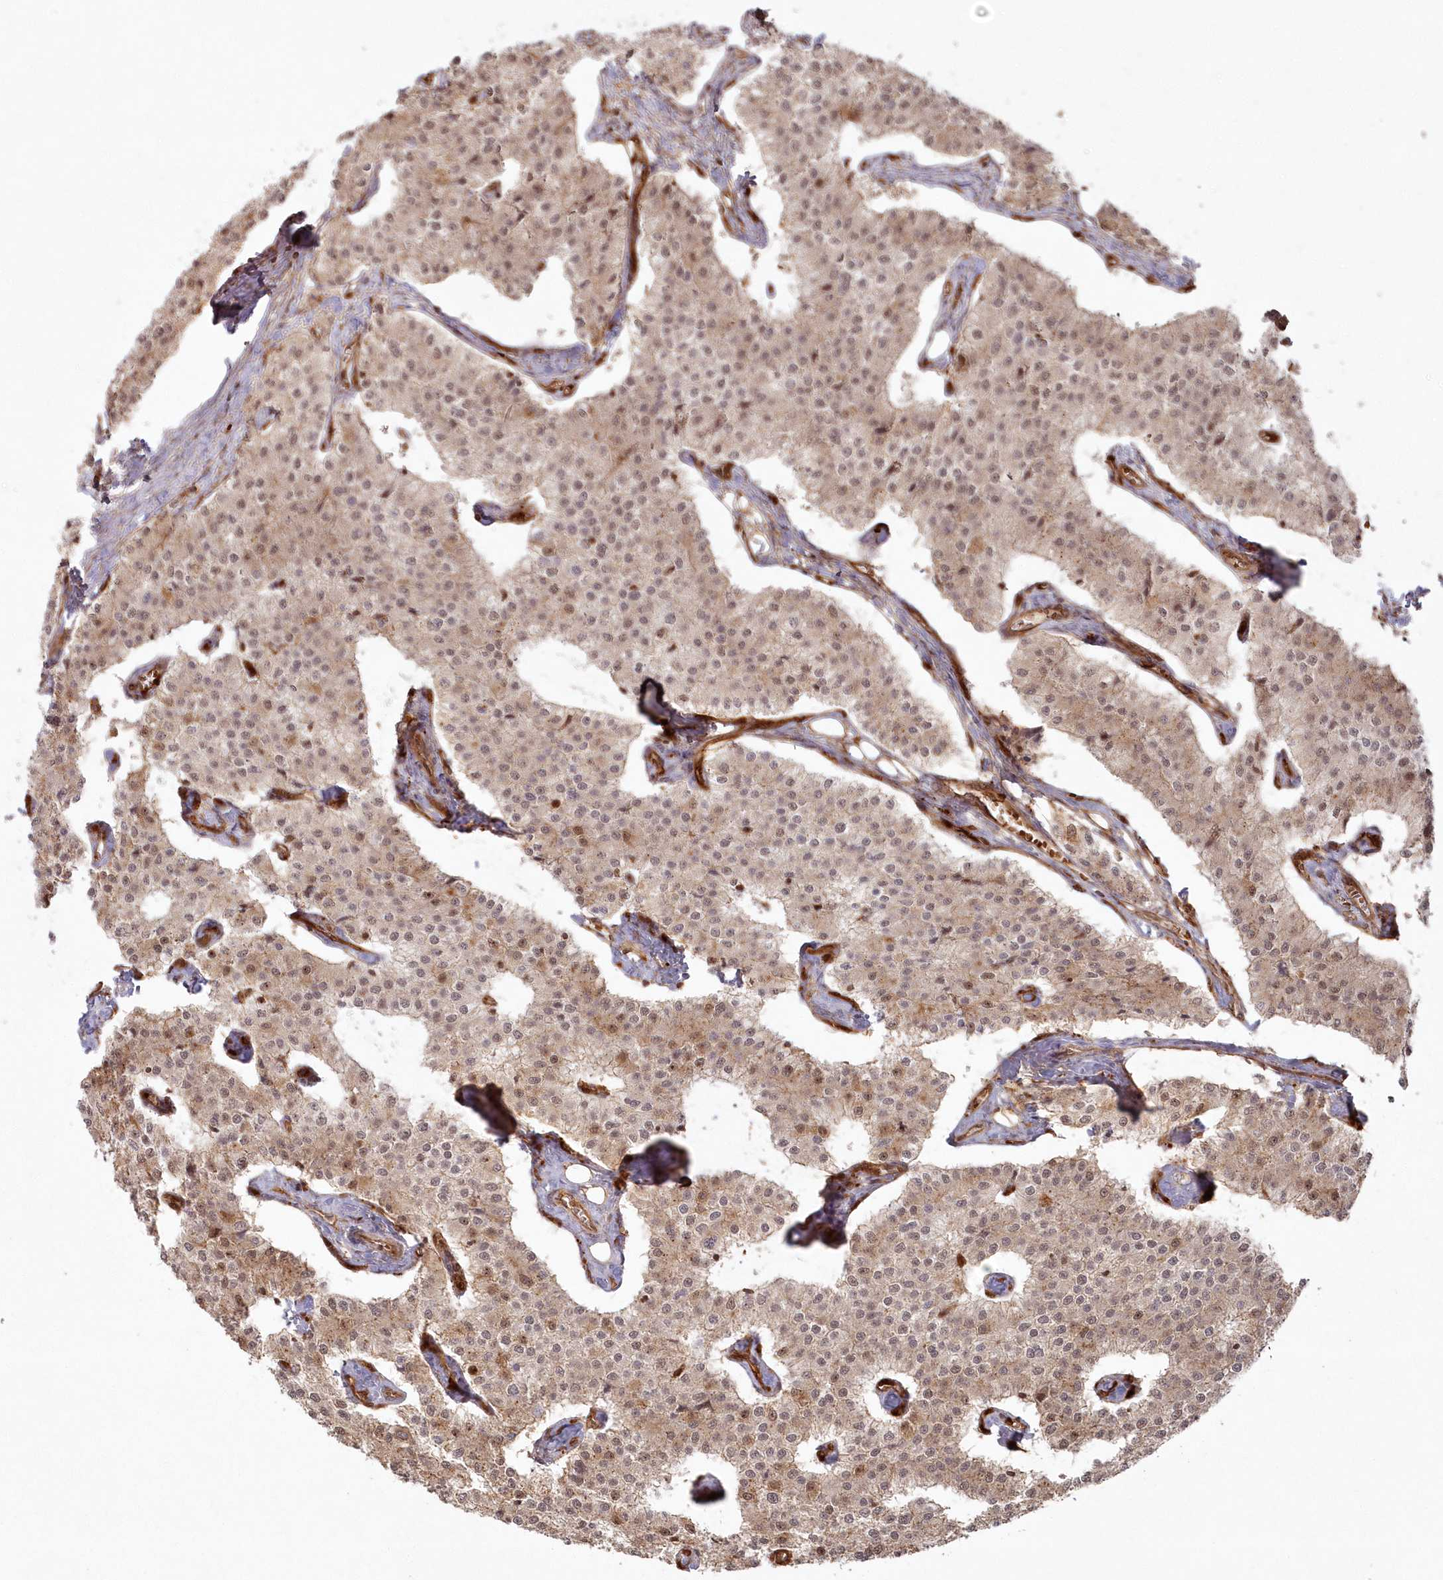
{"staining": {"intensity": "weak", "quantity": ">75%", "location": "cytoplasmic/membranous,nuclear"}, "tissue": "carcinoid", "cell_type": "Tumor cells", "image_type": "cancer", "snomed": [{"axis": "morphology", "description": "Carcinoid, malignant, NOS"}, {"axis": "topography", "description": "Colon"}], "caption": "Immunohistochemical staining of human carcinoid displays low levels of weak cytoplasmic/membranous and nuclear staining in about >75% of tumor cells. The protein is stained brown, and the nuclei are stained in blue (DAB (3,3'-diaminobenzidine) IHC with brightfield microscopy, high magnification).", "gene": "RGCC", "patient": {"sex": "female", "age": 52}}